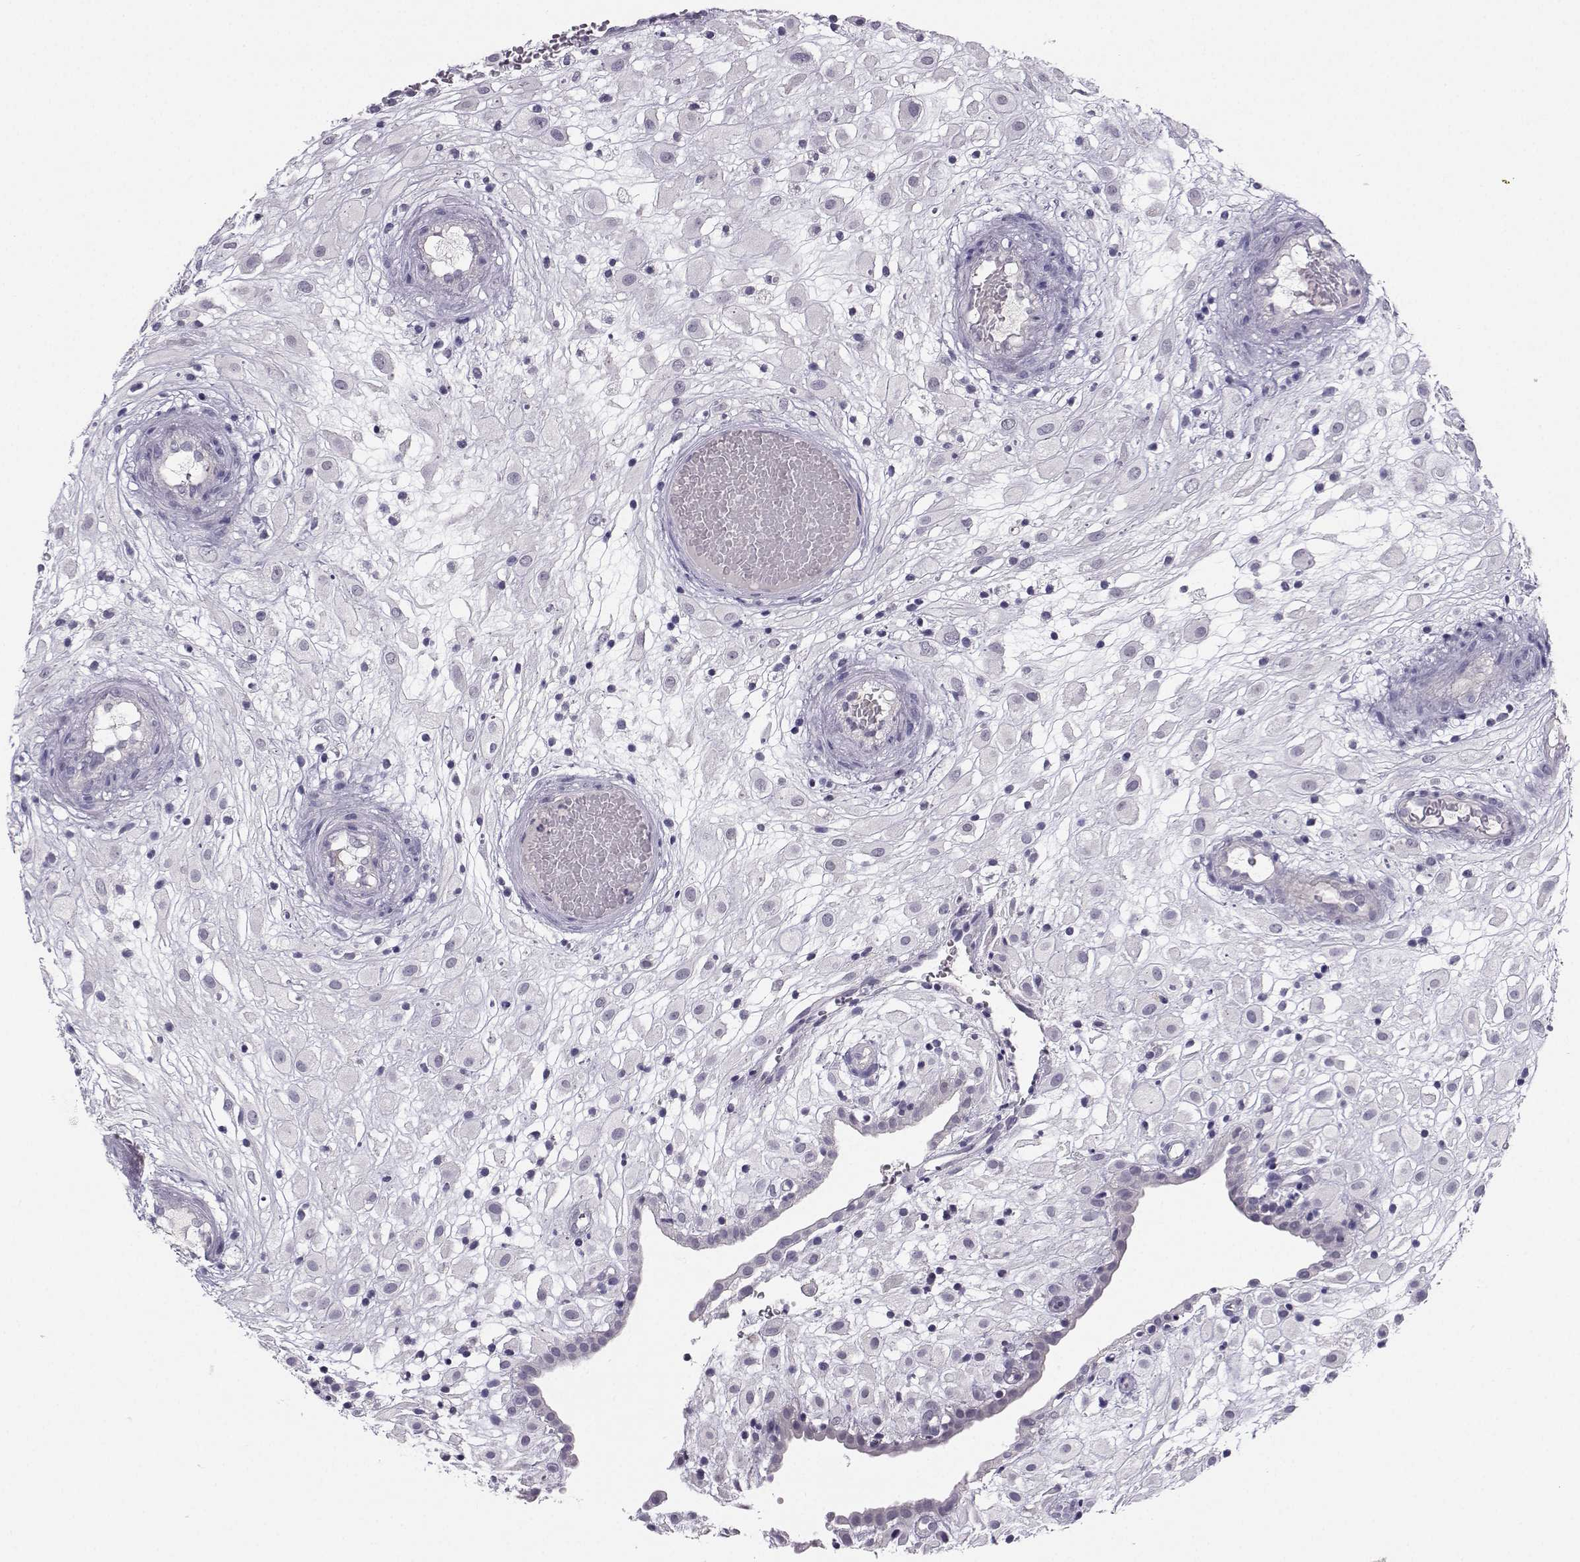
{"staining": {"intensity": "negative", "quantity": "none", "location": "none"}, "tissue": "placenta", "cell_type": "Decidual cells", "image_type": "normal", "snomed": [{"axis": "morphology", "description": "Normal tissue, NOS"}, {"axis": "topography", "description": "Placenta"}], "caption": "This photomicrograph is of normal placenta stained with immunohistochemistry to label a protein in brown with the nuclei are counter-stained blue. There is no positivity in decidual cells.", "gene": "MROH7", "patient": {"sex": "female", "age": 24}}